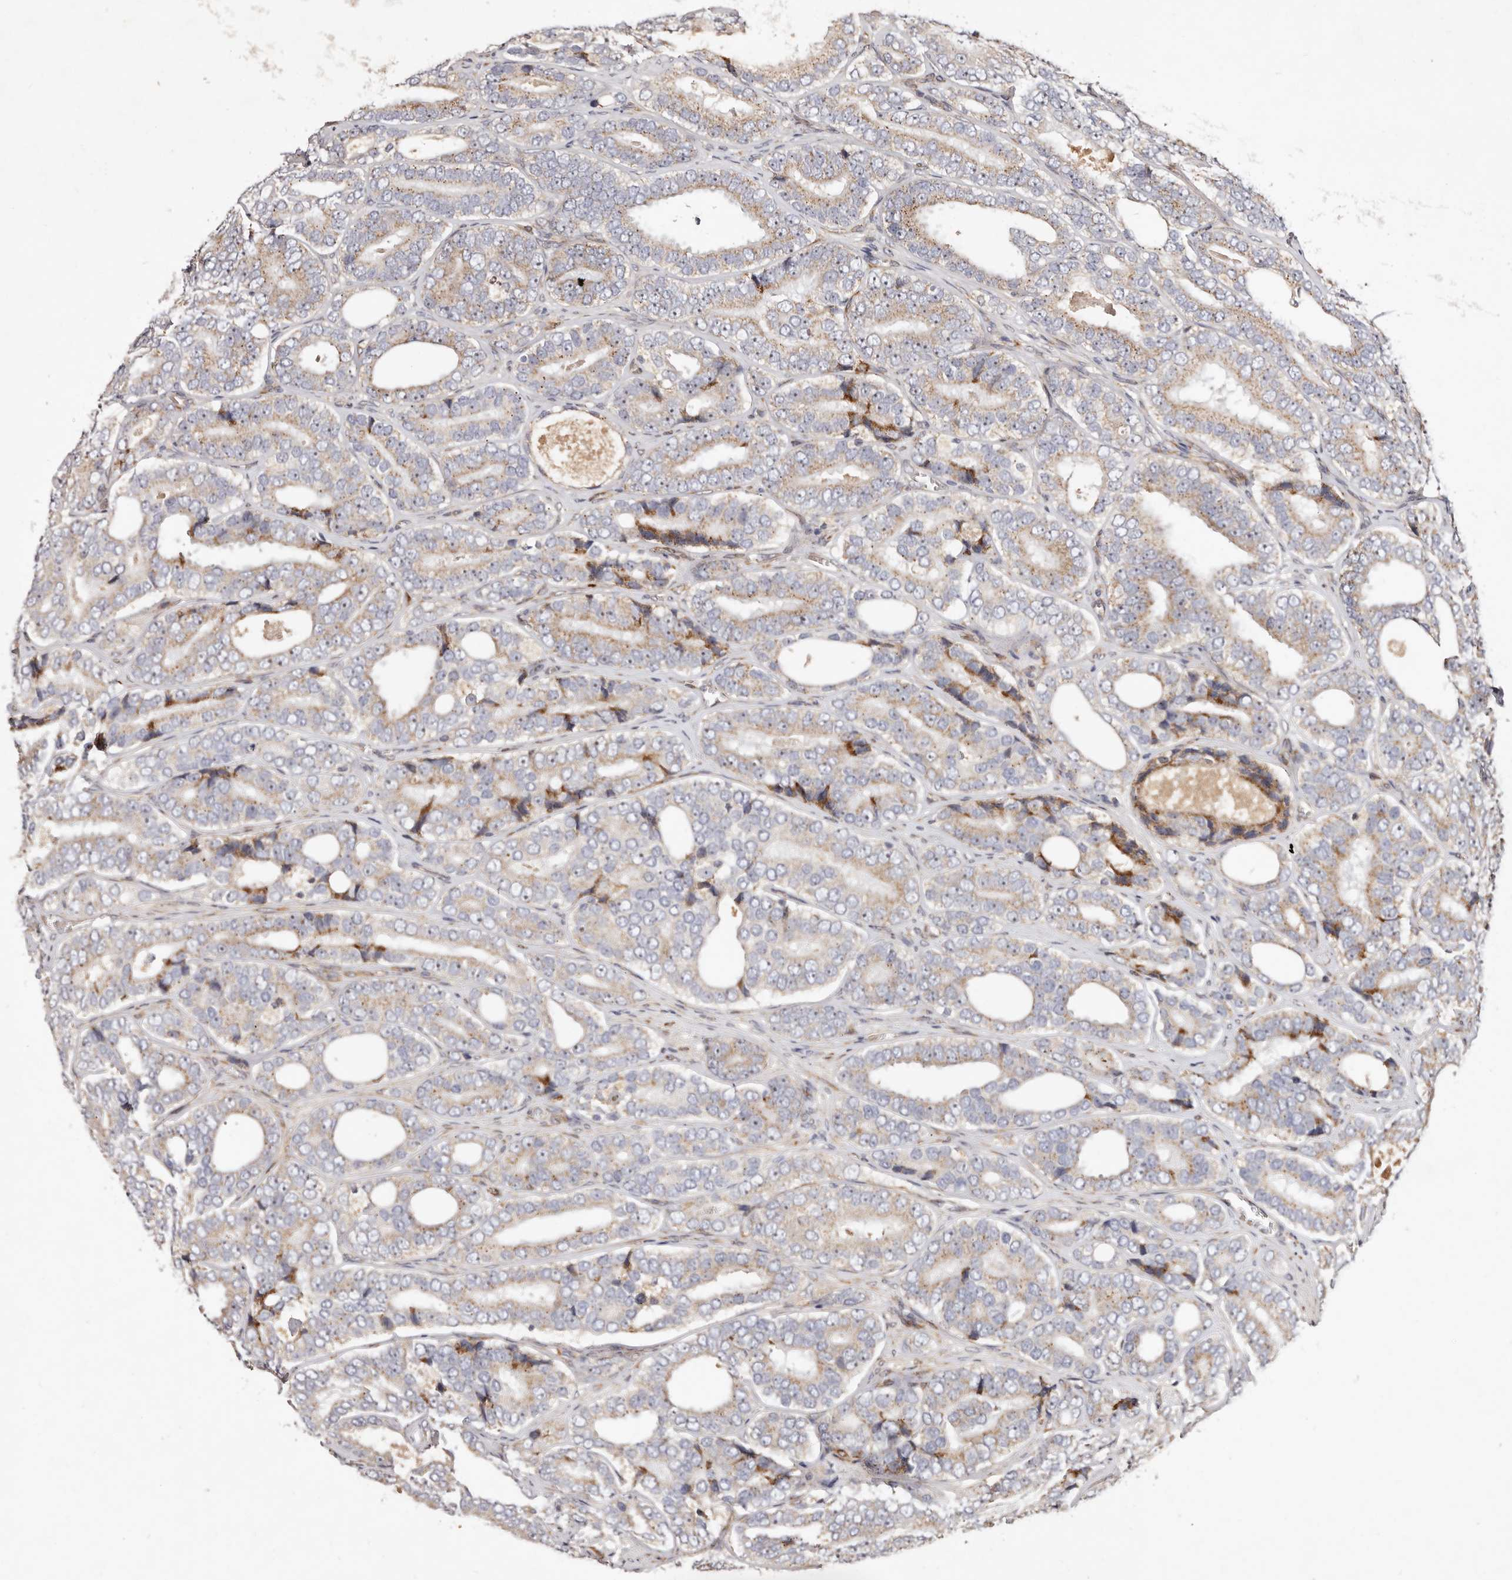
{"staining": {"intensity": "moderate", "quantity": "25%-75%", "location": "cytoplasmic/membranous"}, "tissue": "prostate cancer", "cell_type": "Tumor cells", "image_type": "cancer", "snomed": [{"axis": "morphology", "description": "Adenocarcinoma, High grade"}, {"axis": "topography", "description": "Prostate"}], "caption": "Protein expression analysis of prostate cancer (adenocarcinoma (high-grade)) exhibits moderate cytoplasmic/membranous positivity in about 25%-75% of tumor cells.", "gene": "SERPINH1", "patient": {"sex": "male", "age": 56}}